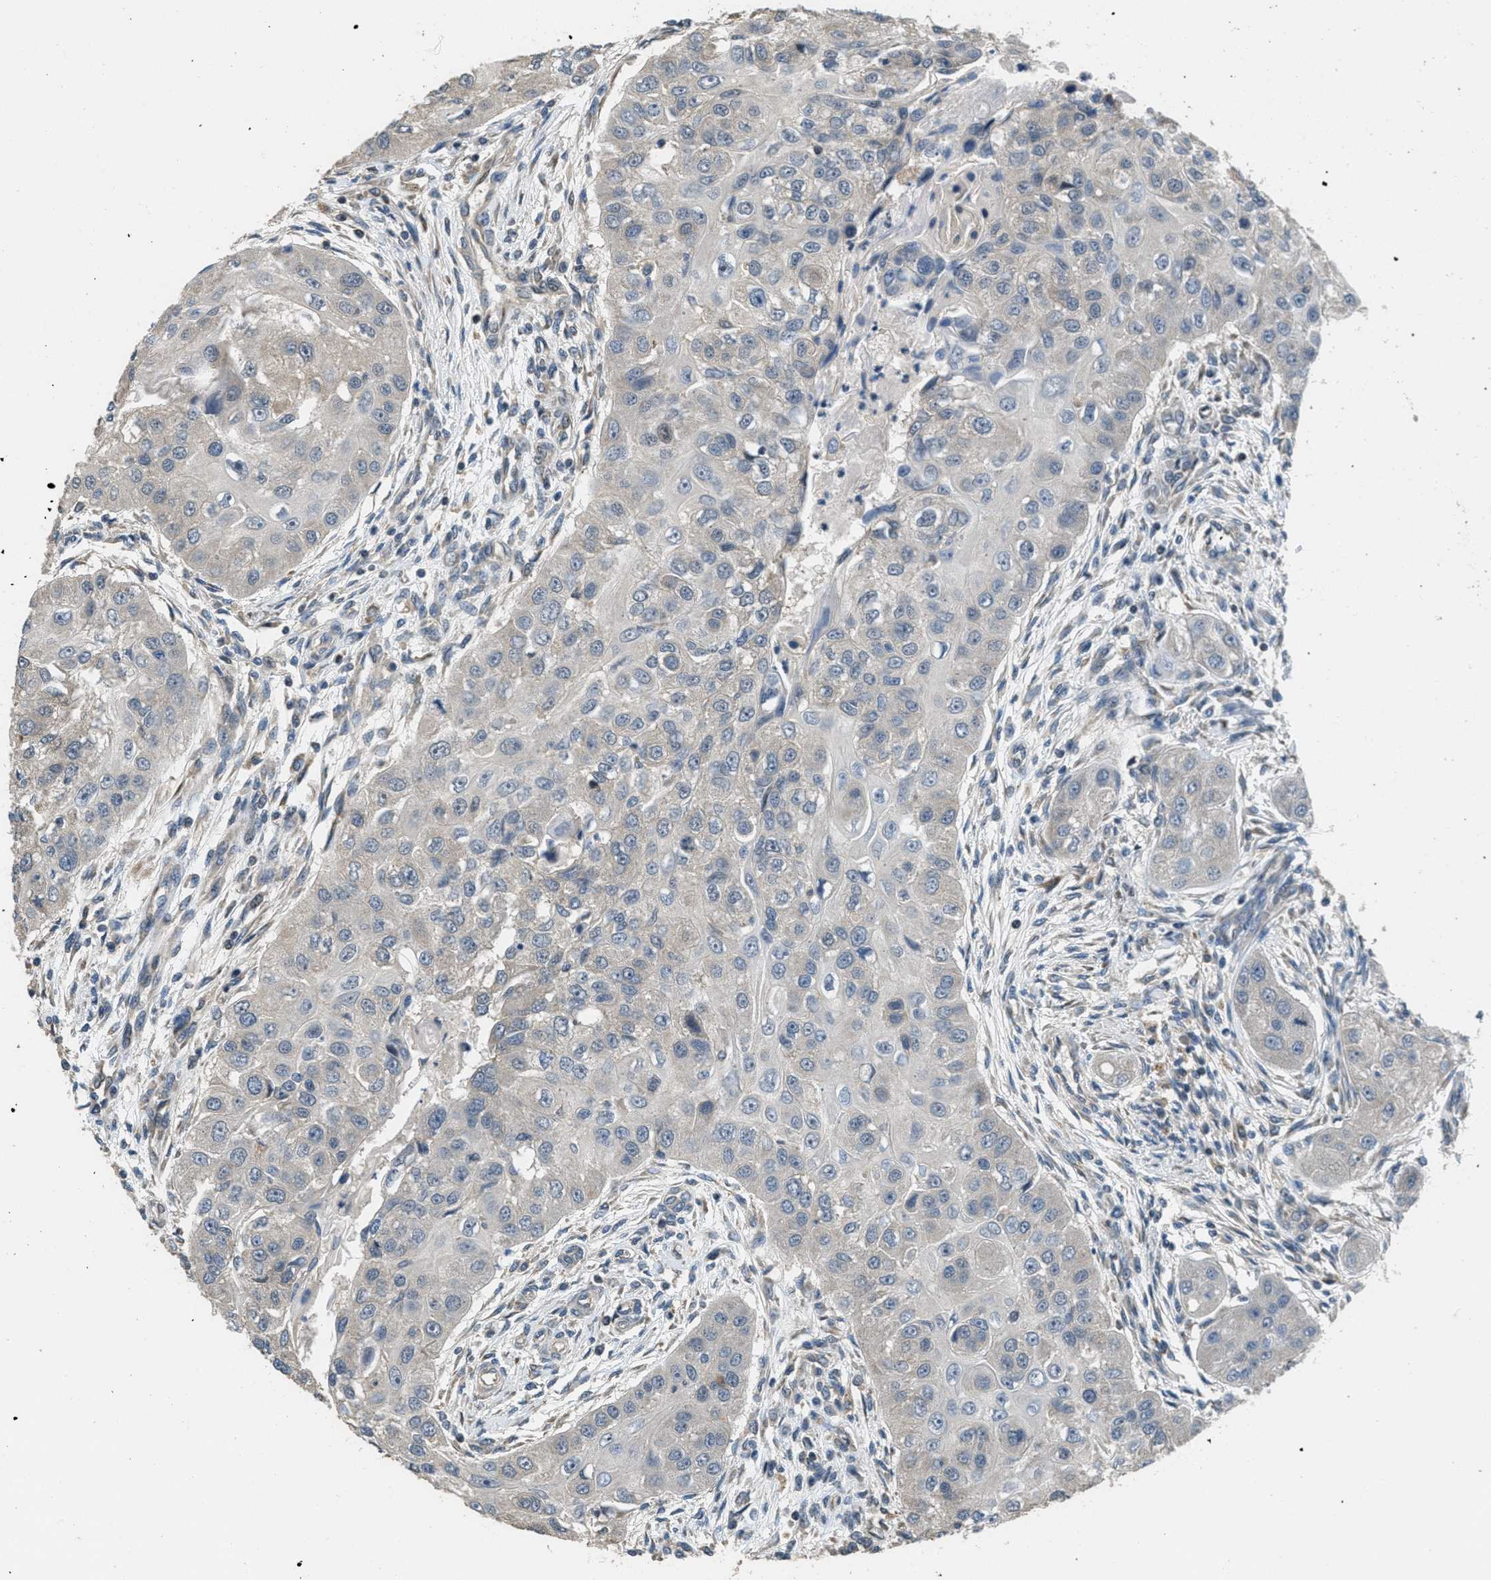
{"staining": {"intensity": "weak", "quantity": "<25%", "location": "cytoplasmic/membranous"}, "tissue": "head and neck cancer", "cell_type": "Tumor cells", "image_type": "cancer", "snomed": [{"axis": "morphology", "description": "Normal tissue, NOS"}, {"axis": "morphology", "description": "Squamous cell carcinoma, NOS"}, {"axis": "topography", "description": "Skeletal muscle"}, {"axis": "topography", "description": "Head-Neck"}], "caption": "Immunohistochemistry image of human head and neck cancer stained for a protein (brown), which displays no positivity in tumor cells.", "gene": "NAT1", "patient": {"sex": "male", "age": 51}}